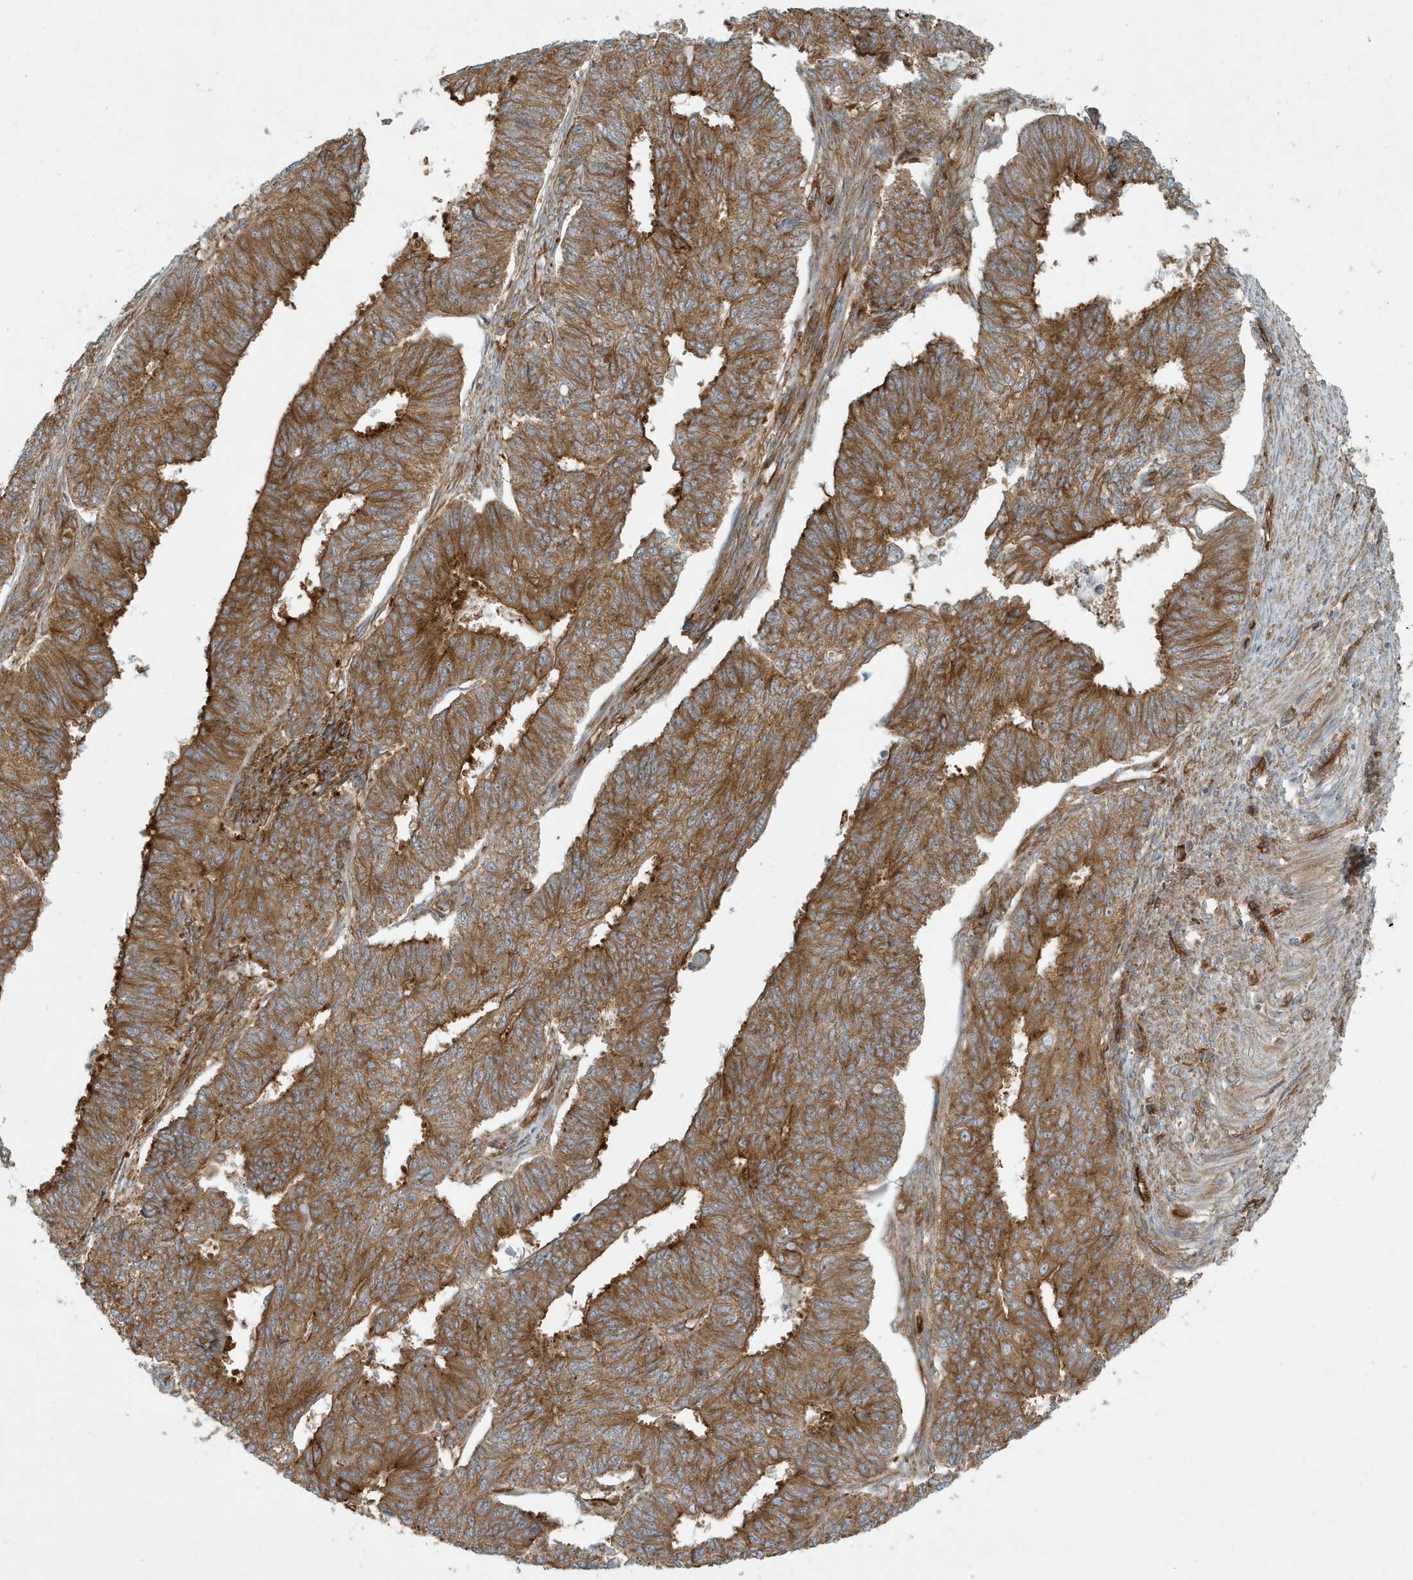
{"staining": {"intensity": "strong", "quantity": ">75%", "location": "cytoplasmic/membranous"}, "tissue": "endometrial cancer", "cell_type": "Tumor cells", "image_type": "cancer", "snomed": [{"axis": "morphology", "description": "Adenocarcinoma, NOS"}, {"axis": "topography", "description": "Endometrium"}], "caption": "The immunohistochemical stain shows strong cytoplasmic/membranous expression in tumor cells of adenocarcinoma (endometrial) tissue.", "gene": "ATP23", "patient": {"sex": "female", "age": 32}}